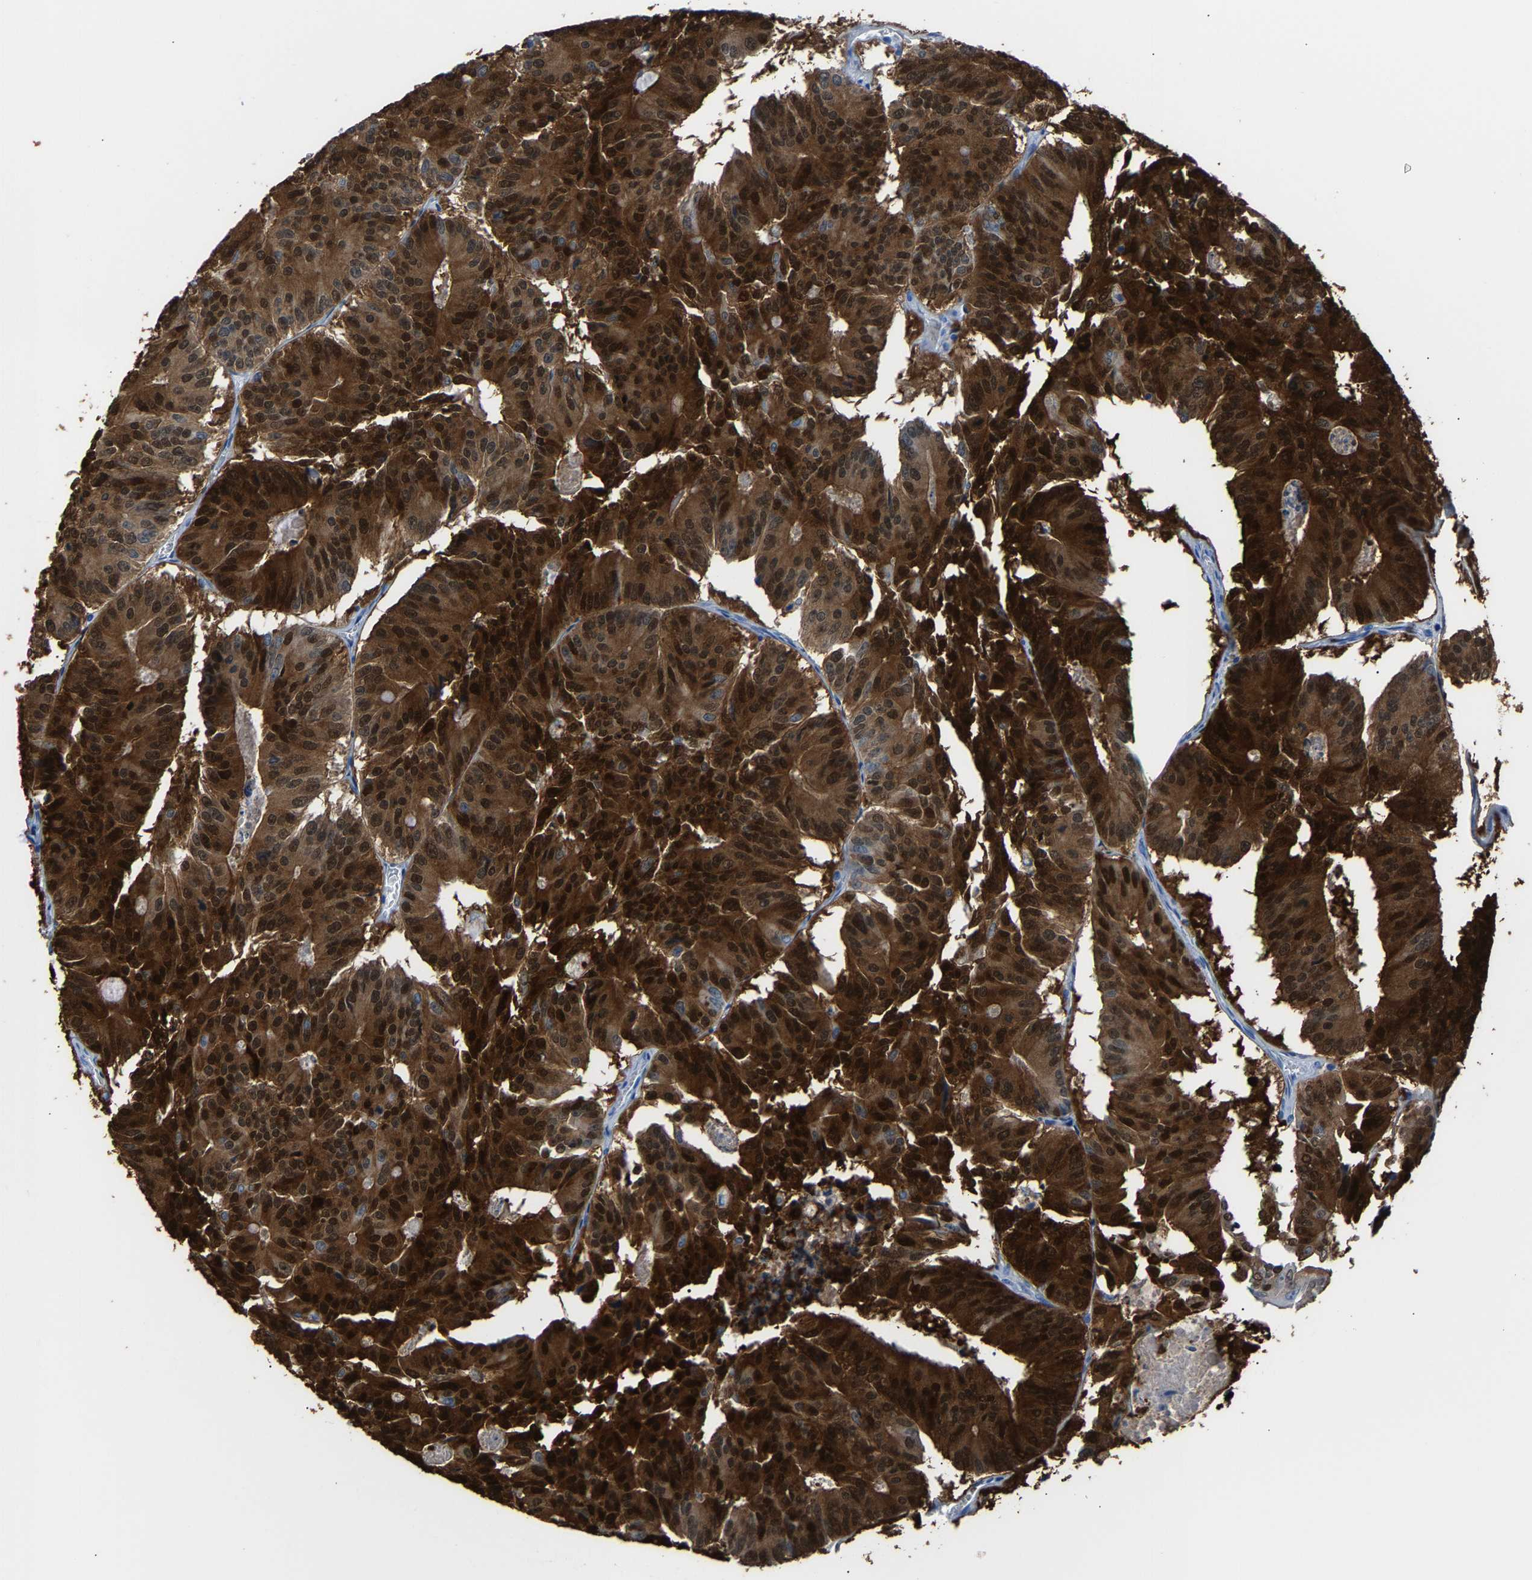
{"staining": {"intensity": "strong", "quantity": ">75%", "location": "cytoplasmic/membranous,nuclear"}, "tissue": "colorectal cancer", "cell_type": "Tumor cells", "image_type": "cancer", "snomed": [{"axis": "morphology", "description": "Adenocarcinoma, NOS"}, {"axis": "topography", "description": "Colon"}], "caption": "Strong cytoplasmic/membranous and nuclear positivity is identified in about >75% of tumor cells in colorectal cancer (adenocarcinoma). (IHC, brightfield microscopy, high magnification).", "gene": "S100P", "patient": {"sex": "male", "age": 87}}